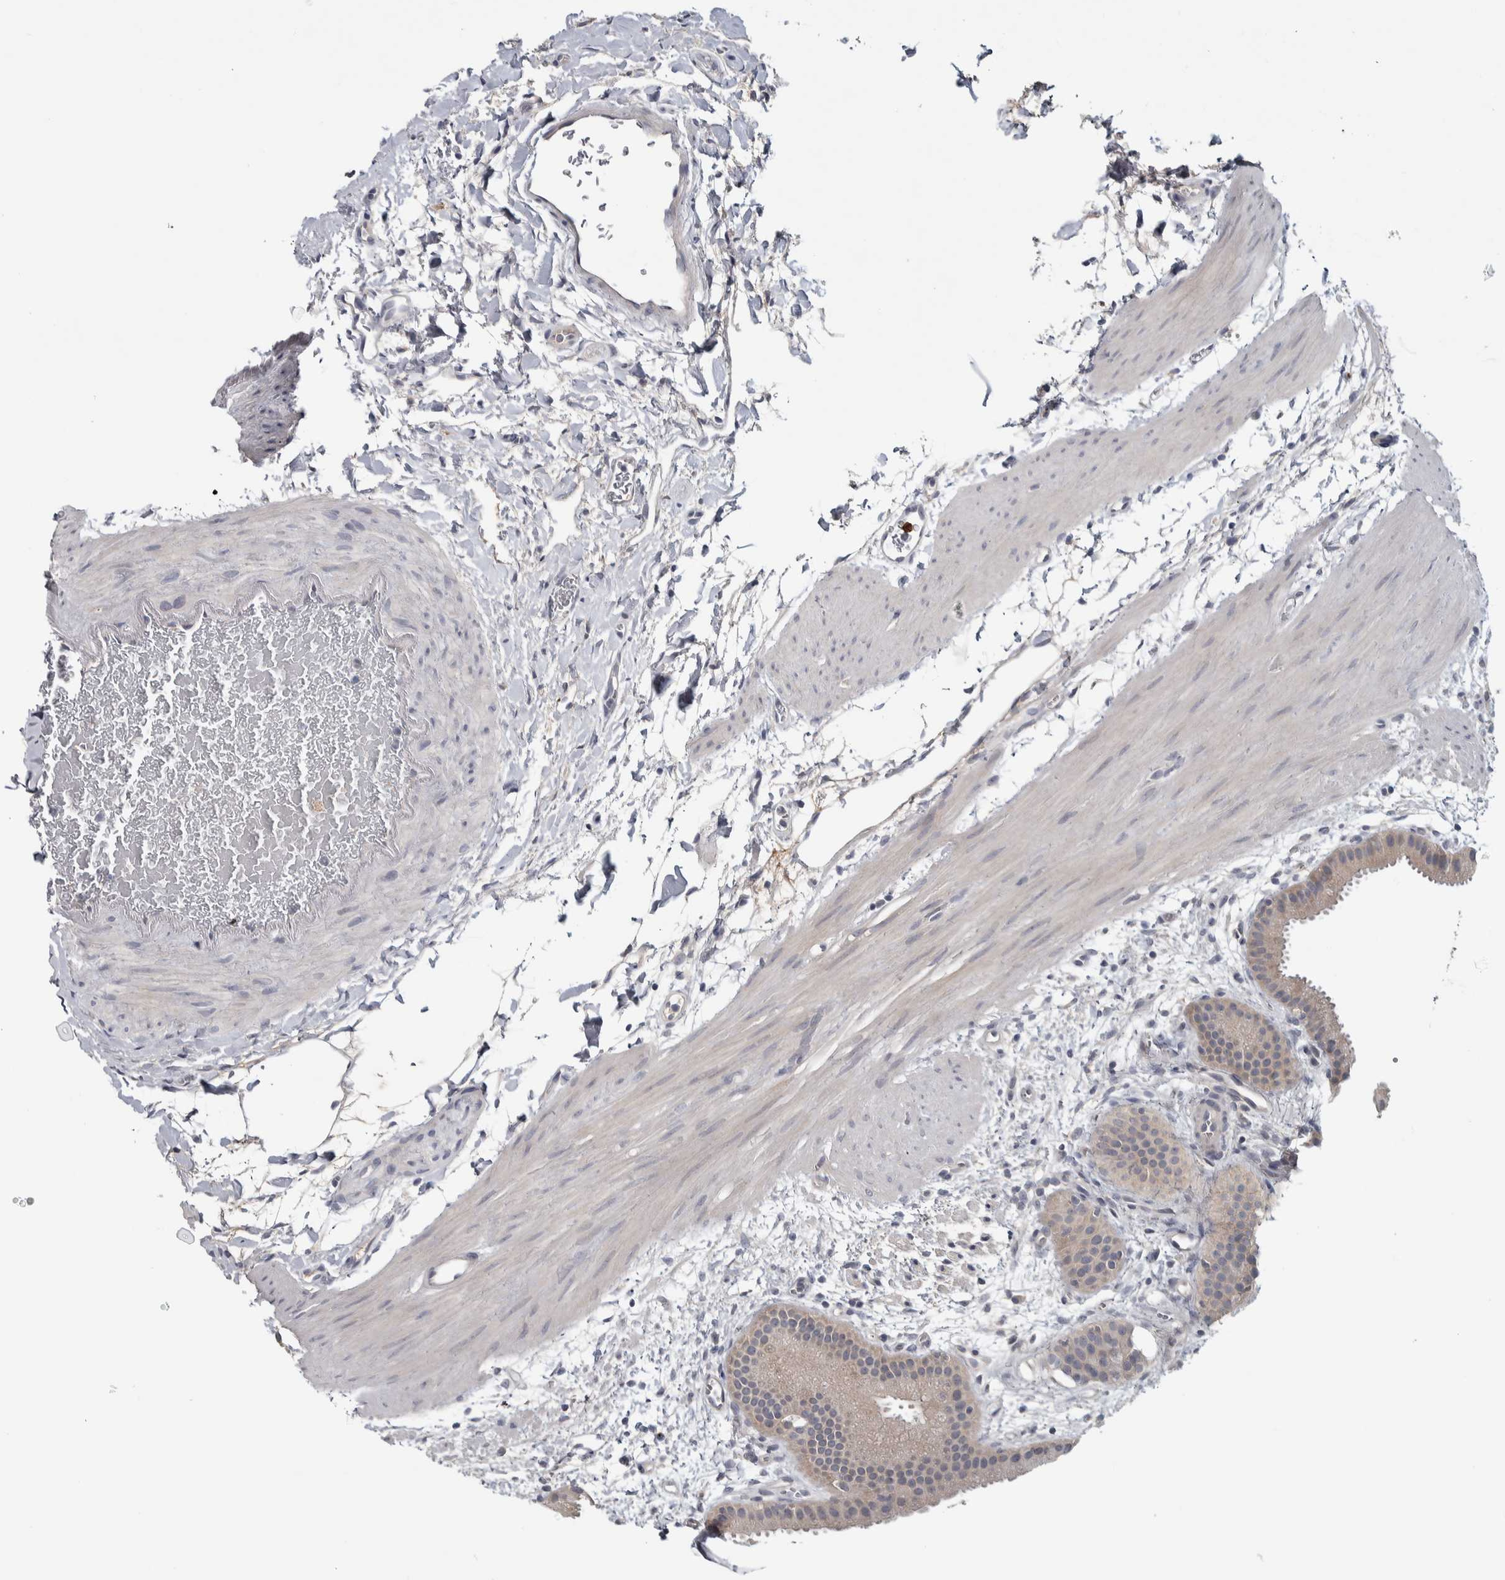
{"staining": {"intensity": "moderate", "quantity": "<25%", "location": "cytoplasmic/membranous"}, "tissue": "gallbladder", "cell_type": "Glandular cells", "image_type": "normal", "snomed": [{"axis": "morphology", "description": "Normal tissue, NOS"}, {"axis": "topography", "description": "Gallbladder"}], "caption": "This photomicrograph shows IHC staining of benign gallbladder, with low moderate cytoplasmic/membranous staining in approximately <25% of glandular cells.", "gene": "ADPRM", "patient": {"sex": "female", "age": 64}}